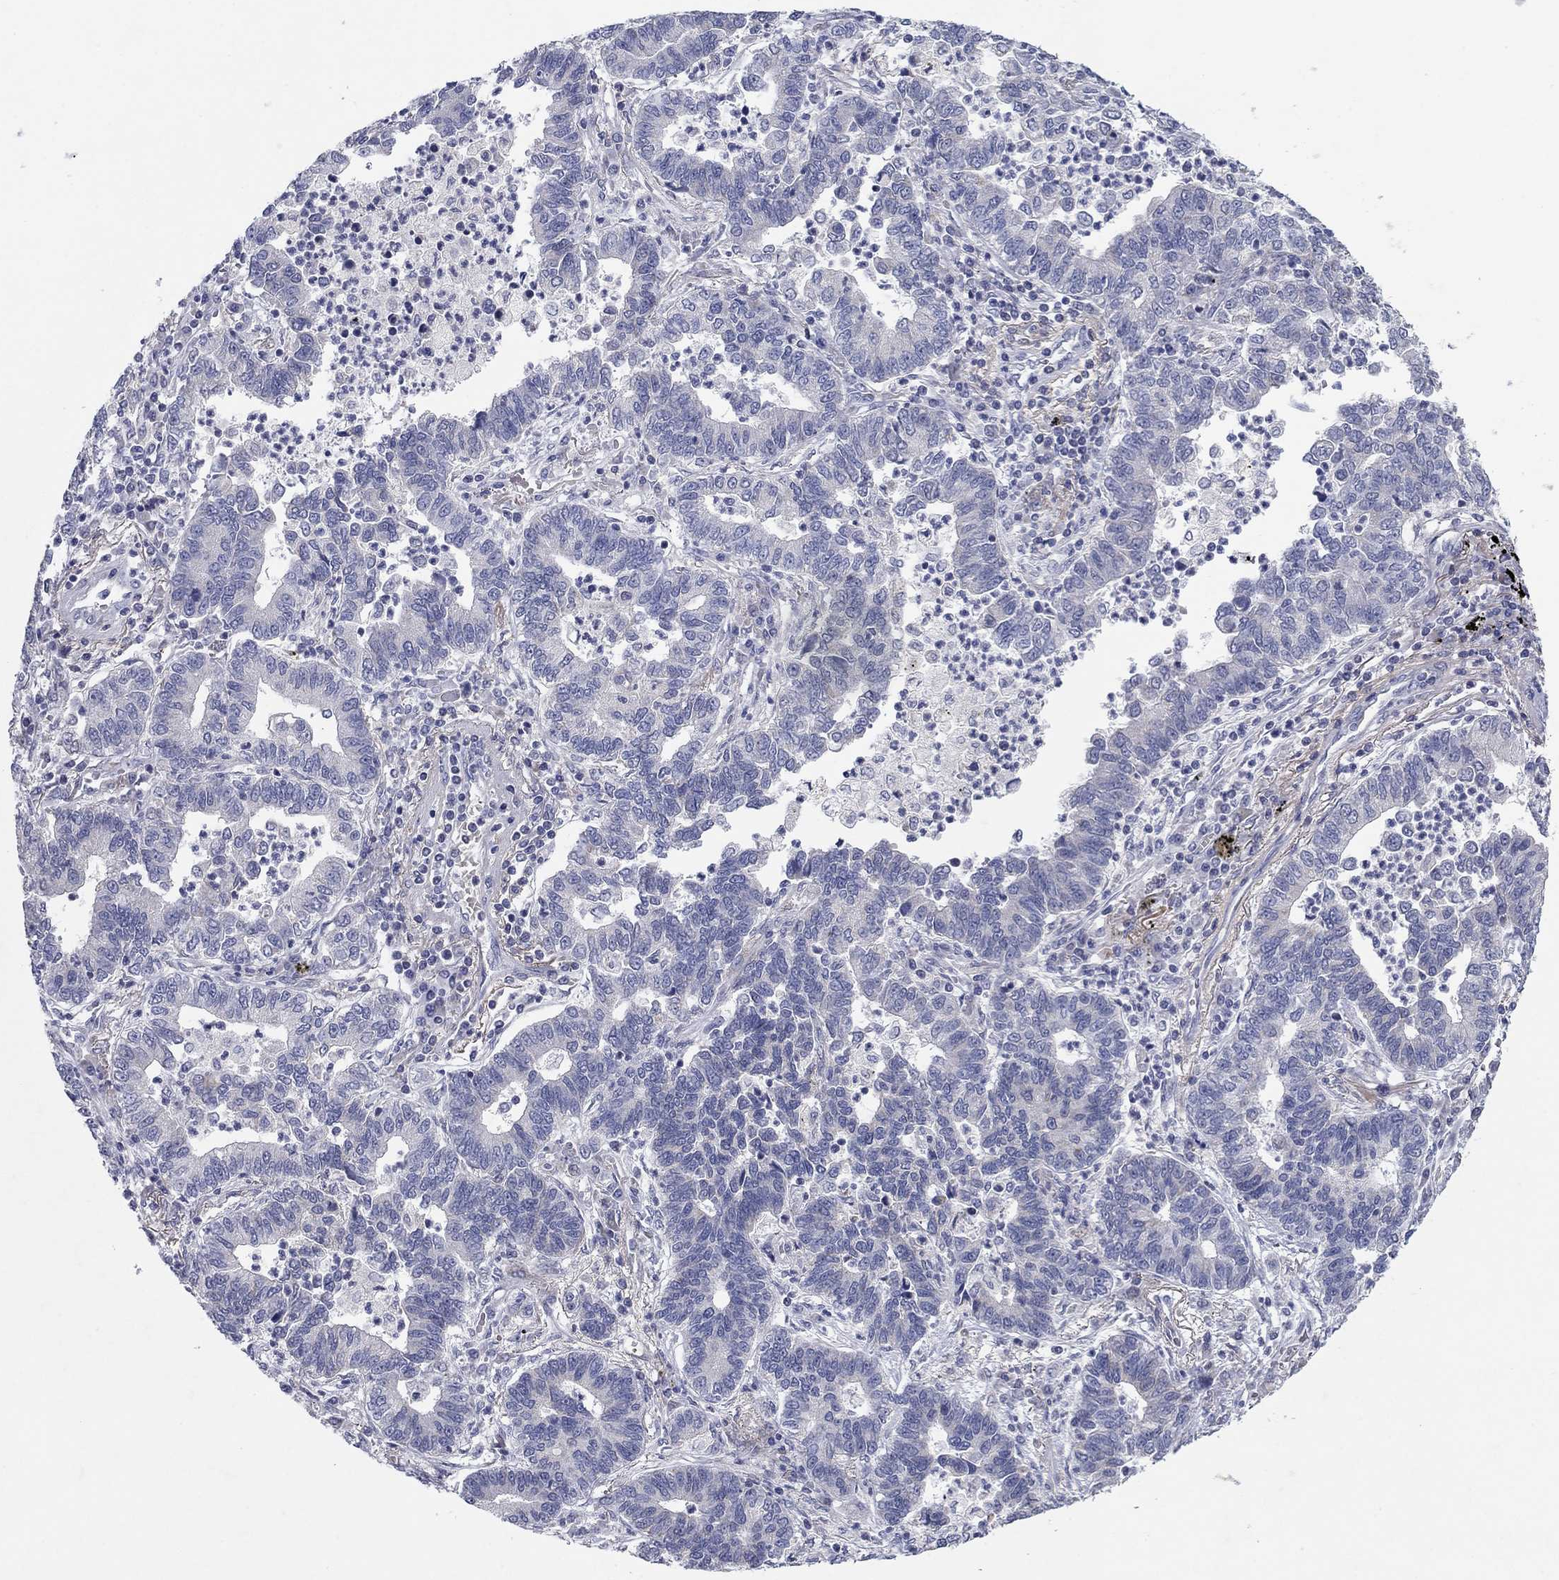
{"staining": {"intensity": "negative", "quantity": "none", "location": "none"}, "tissue": "lung cancer", "cell_type": "Tumor cells", "image_type": "cancer", "snomed": [{"axis": "morphology", "description": "Adenocarcinoma, NOS"}, {"axis": "topography", "description": "Lung"}], "caption": "Lung cancer (adenocarcinoma) was stained to show a protein in brown. There is no significant expression in tumor cells.", "gene": "PTGDS", "patient": {"sex": "female", "age": 57}}